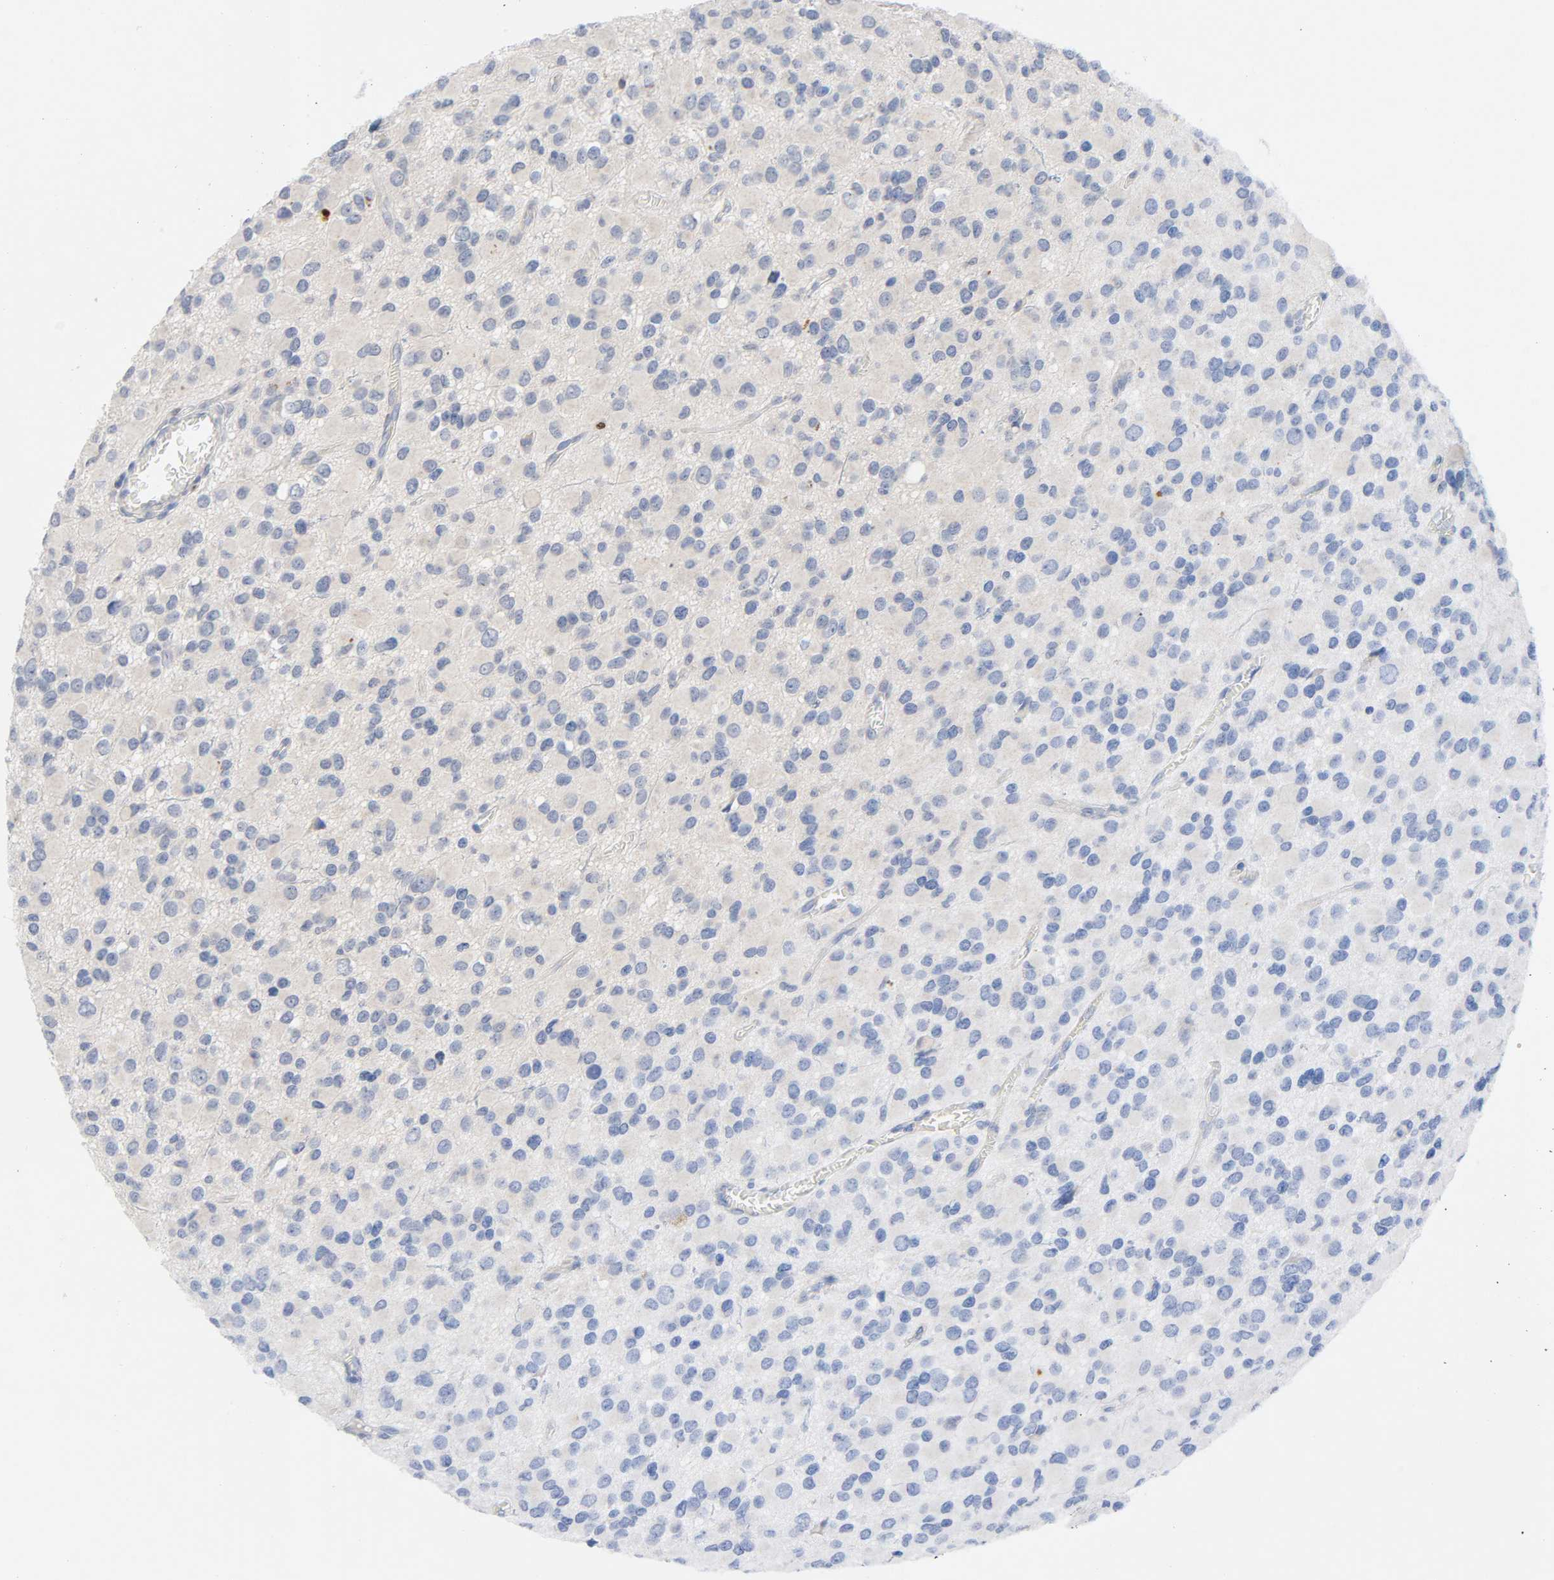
{"staining": {"intensity": "negative", "quantity": "none", "location": "none"}, "tissue": "glioma", "cell_type": "Tumor cells", "image_type": "cancer", "snomed": [{"axis": "morphology", "description": "Glioma, malignant, Low grade"}, {"axis": "topography", "description": "Brain"}], "caption": "A photomicrograph of human malignant glioma (low-grade) is negative for staining in tumor cells.", "gene": "BIRC5", "patient": {"sex": "male", "age": 42}}